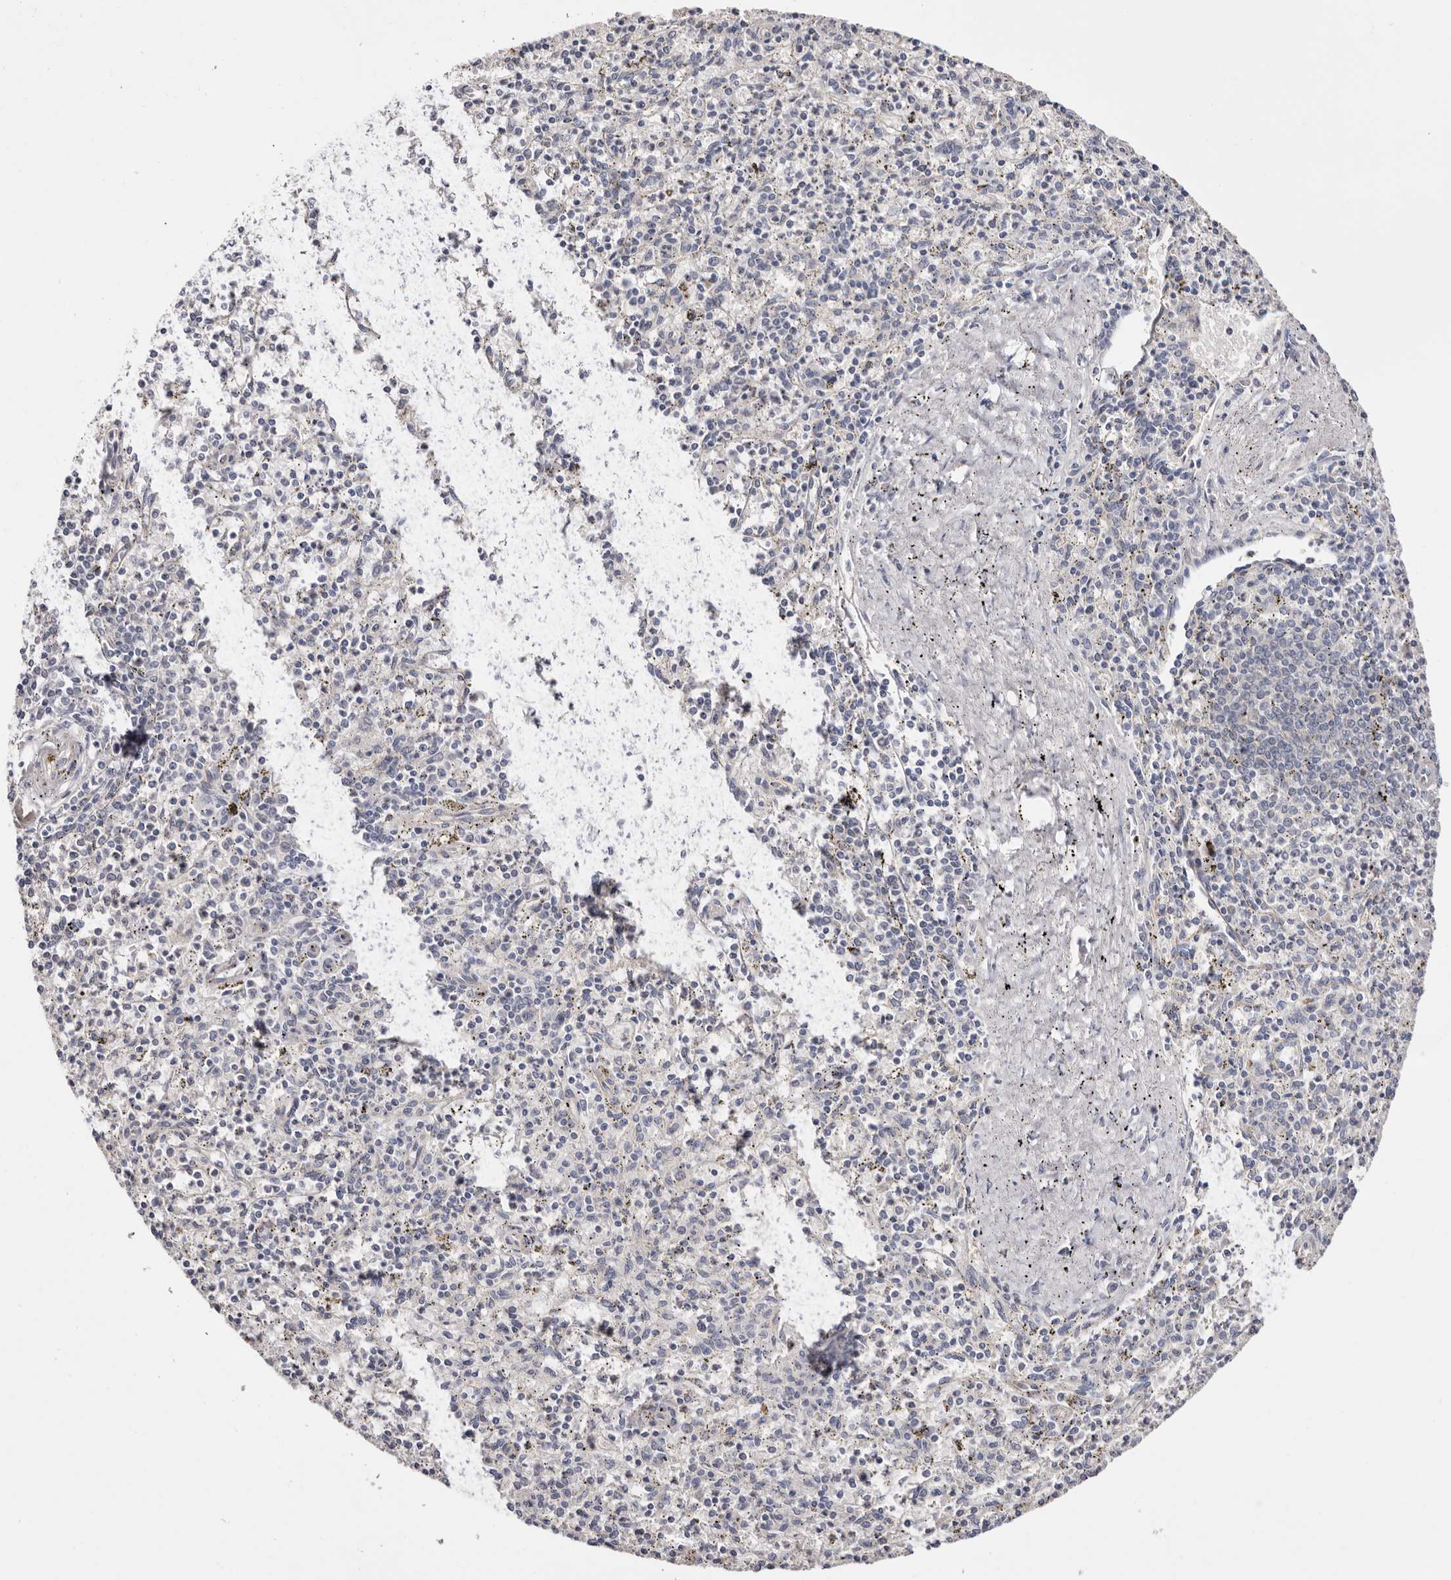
{"staining": {"intensity": "negative", "quantity": "none", "location": "none"}, "tissue": "spleen", "cell_type": "Cells in red pulp", "image_type": "normal", "snomed": [{"axis": "morphology", "description": "Normal tissue, NOS"}, {"axis": "topography", "description": "Spleen"}], "caption": "Spleen stained for a protein using immunohistochemistry (IHC) reveals no expression cells in red pulp.", "gene": "FAM167B", "patient": {"sex": "male", "age": 72}}